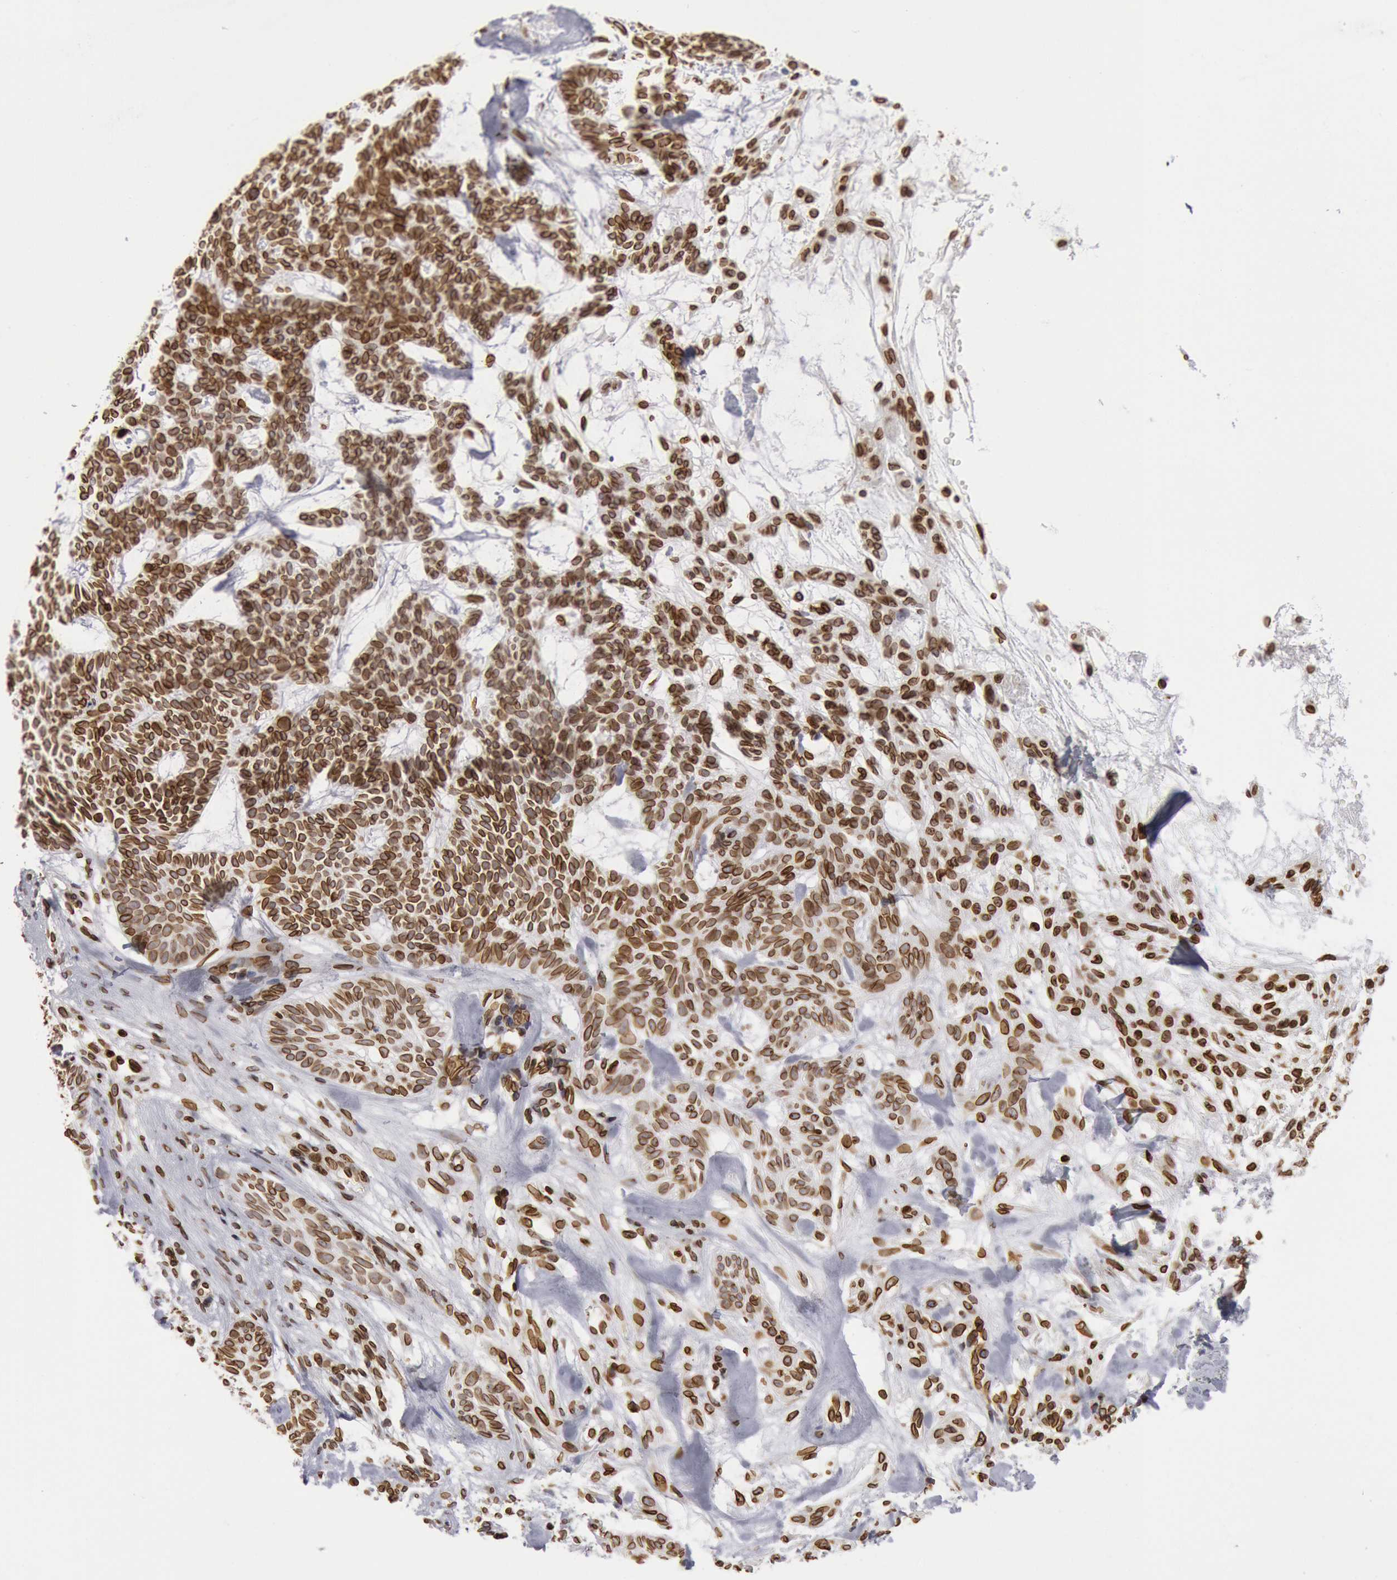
{"staining": {"intensity": "strong", "quantity": ">75%", "location": "cytoplasmic/membranous,nuclear"}, "tissue": "skin cancer", "cell_type": "Tumor cells", "image_type": "cancer", "snomed": [{"axis": "morphology", "description": "Basal cell carcinoma"}, {"axis": "topography", "description": "Skin"}], "caption": "Skin cancer (basal cell carcinoma) stained for a protein (brown) exhibits strong cytoplasmic/membranous and nuclear positive positivity in approximately >75% of tumor cells.", "gene": "SUN2", "patient": {"sex": "male", "age": 75}}